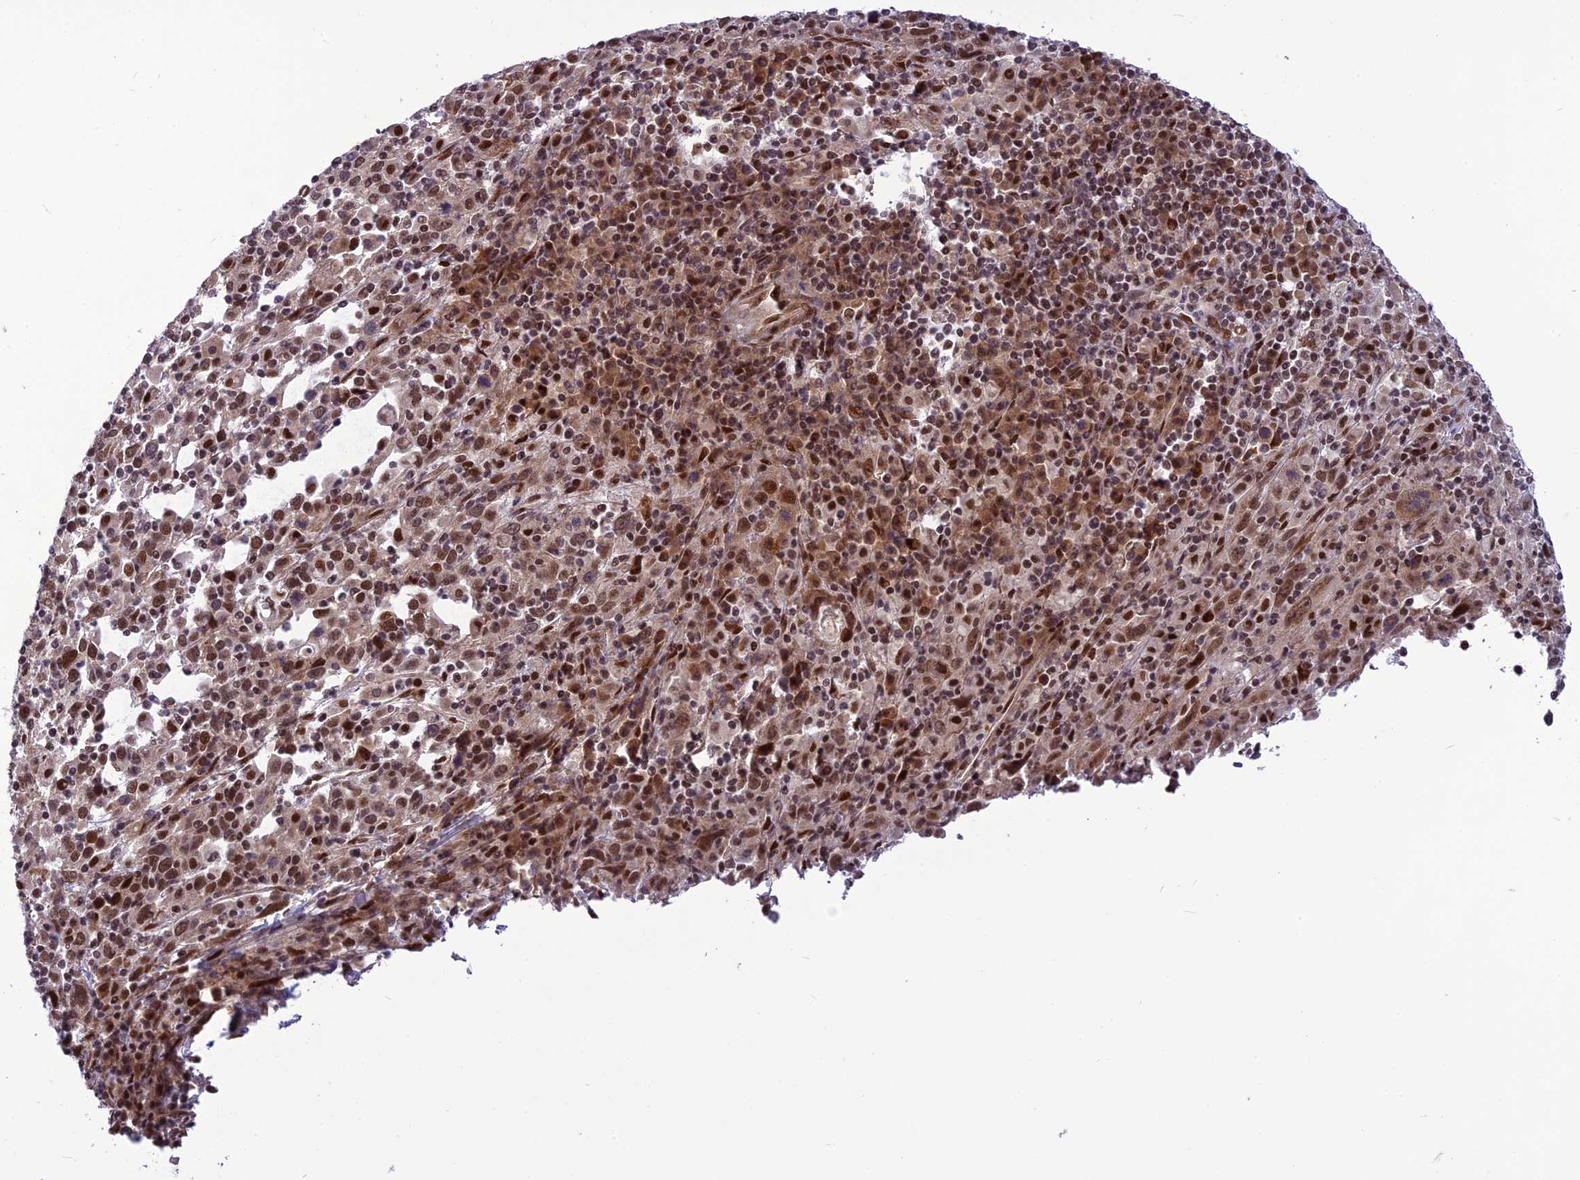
{"staining": {"intensity": "moderate", "quantity": ">75%", "location": "nuclear"}, "tissue": "cervical cancer", "cell_type": "Tumor cells", "image_type": "cancer", "snomed": [{"axis": "morphology", "description": "Squamous cell carcinoma, NOS"}, {"axis": "topography", "description": "Cervix"}], "caption": "The immunohistochemical stain labels moderate nuclear expression in tumor cells of cervical cancer (squamous cell carcinoma) tissue.", "gene": "RTRAF", "patient": {"sex": "female", "age": 46}}